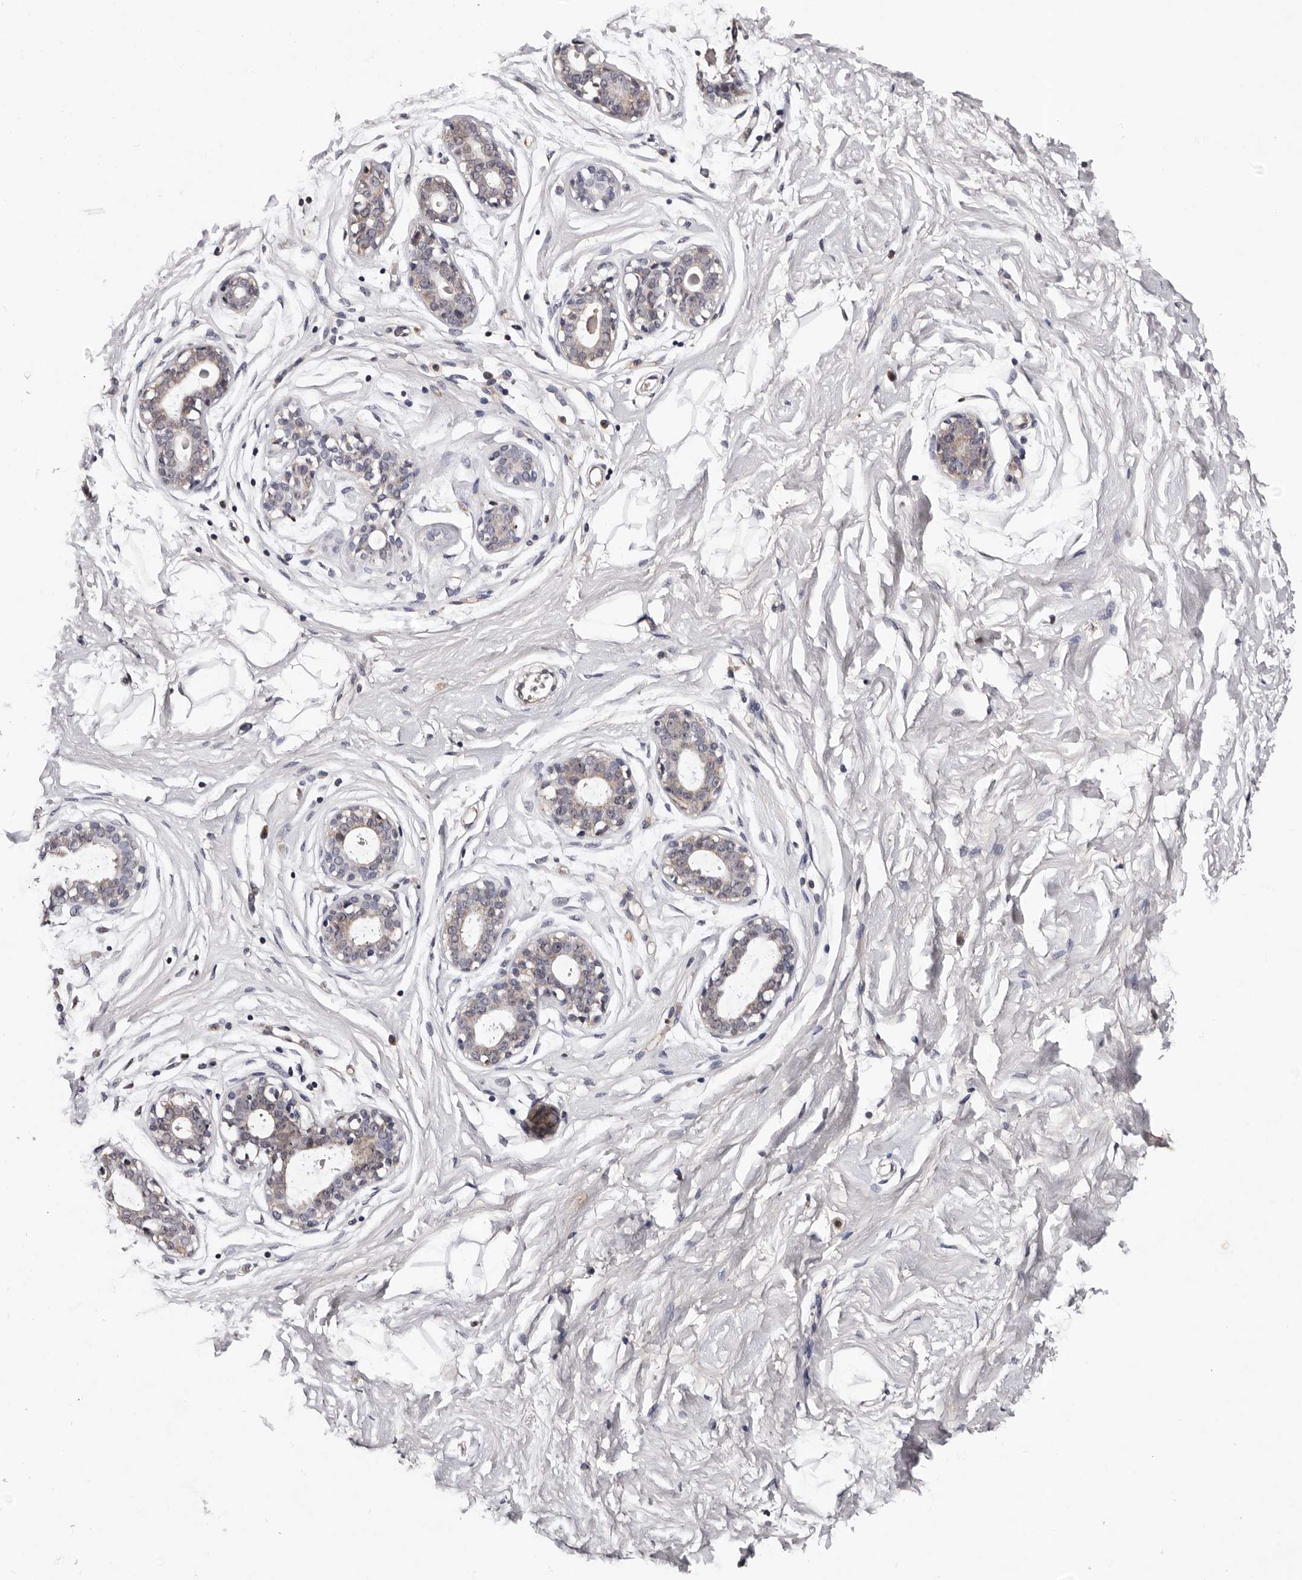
{"staining": {"intensity": "negative", "quantity": "none", "location": "none"}, "tissue": "breast", "cell_type": "Adipocytes", "image_type": "normal", "snomed": [{"axis": "morphology", "description": "Normal tissue, NOS"}, {"axis": "morphology", "description": "Adenoma, NOS"}, {"axis": "topography", "description": "Breast"}], "caption": "Immunohistochemistry (IHC) micrograph of unremarkable breast: human breast stained with DAB (3,3'-diaminobenzidine) shows no significant protein staining in adipocytes. (DAB (3,3'-diaminobenzidine) IHC with hematoxylin counter stain).", "gene": "TAF4B", "patient": {"sex": "female", "age": 23}}